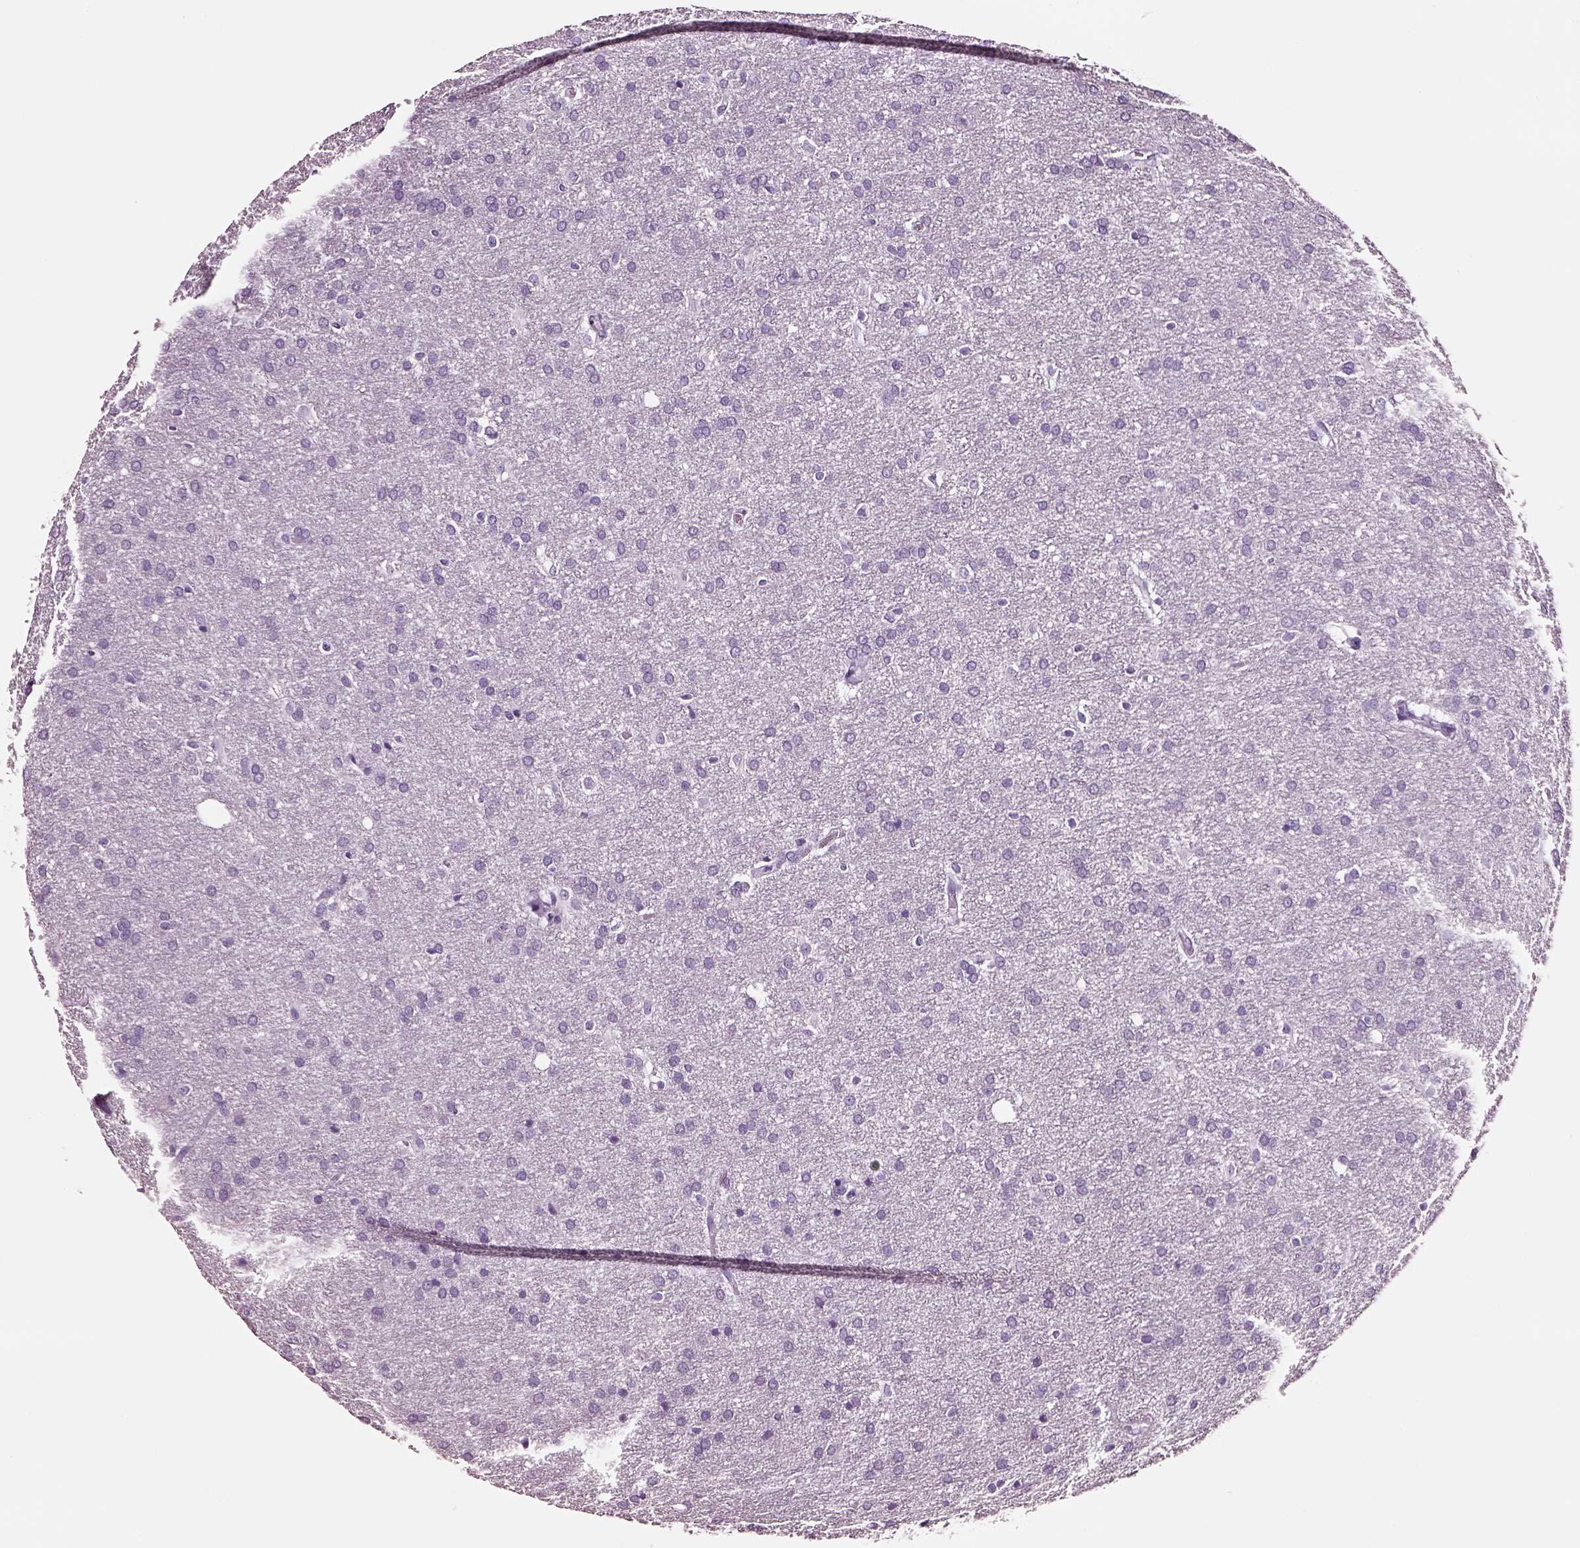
{"staining": {"intensity": "negative", "quantity": "none", "location": "none"}, "tissue": "glioma", "cell_type": "Tumor cells", "image_type": "cancer", "snomed": [{"axis": "morphology", "description": "Glioma, malignant, Low grade"}, {"axis": "topography", "description": "Brain"}], "caption": "An image of human low-grade glioma (malignant) is negative for staining in tumor cells.", "gene": "DPEP1", "patient": {"sex": "female", "age": 32}}